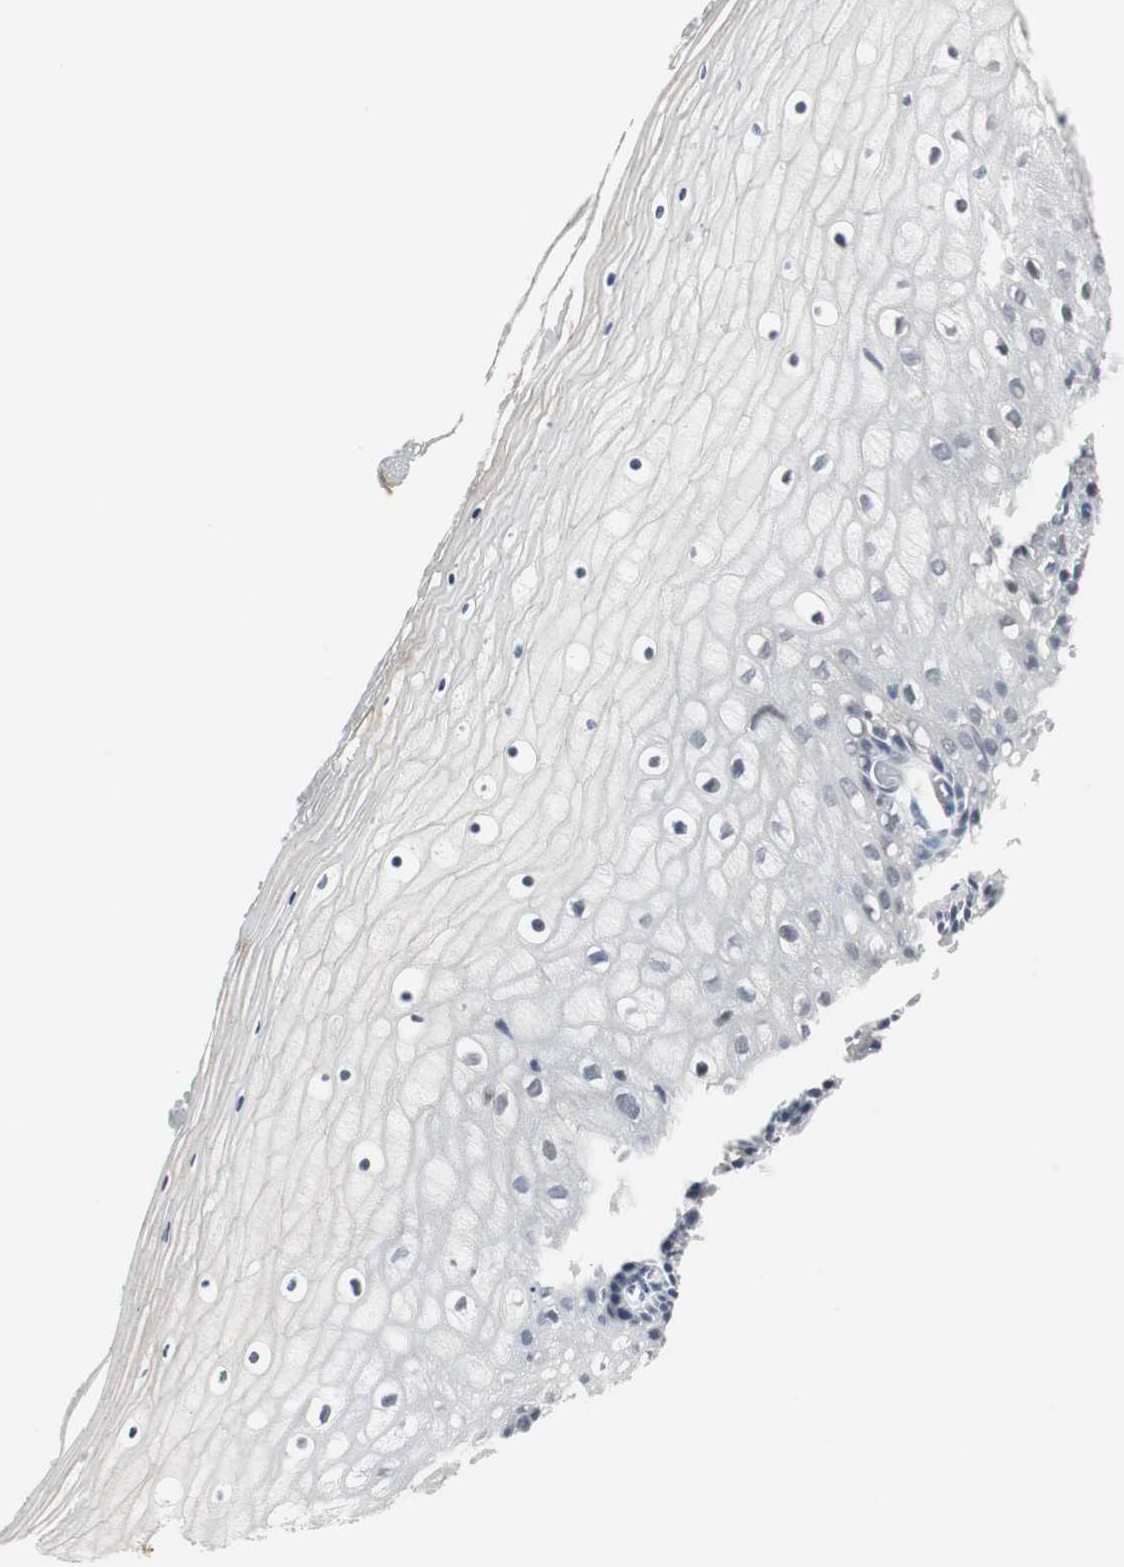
{"staining": {"intensity": "negative", "quantity": "none", "location": "none"}, "tissue": "vagina", "cell_type": "Squamous epithelial cells", "image_type": "normal", "snomed": [{"axis": "morphology", "description": "Normal tissue, NOS"}, {"axis": "topography", "description": "Vagina"}], "caption": "Photomicrograph shows no significant protein positivity in squamous epithelial cells of normal vagina. (DAB IHC, high magnification).", "gene": "ELK1", "patient": {"sex": "female", "age": 46}}